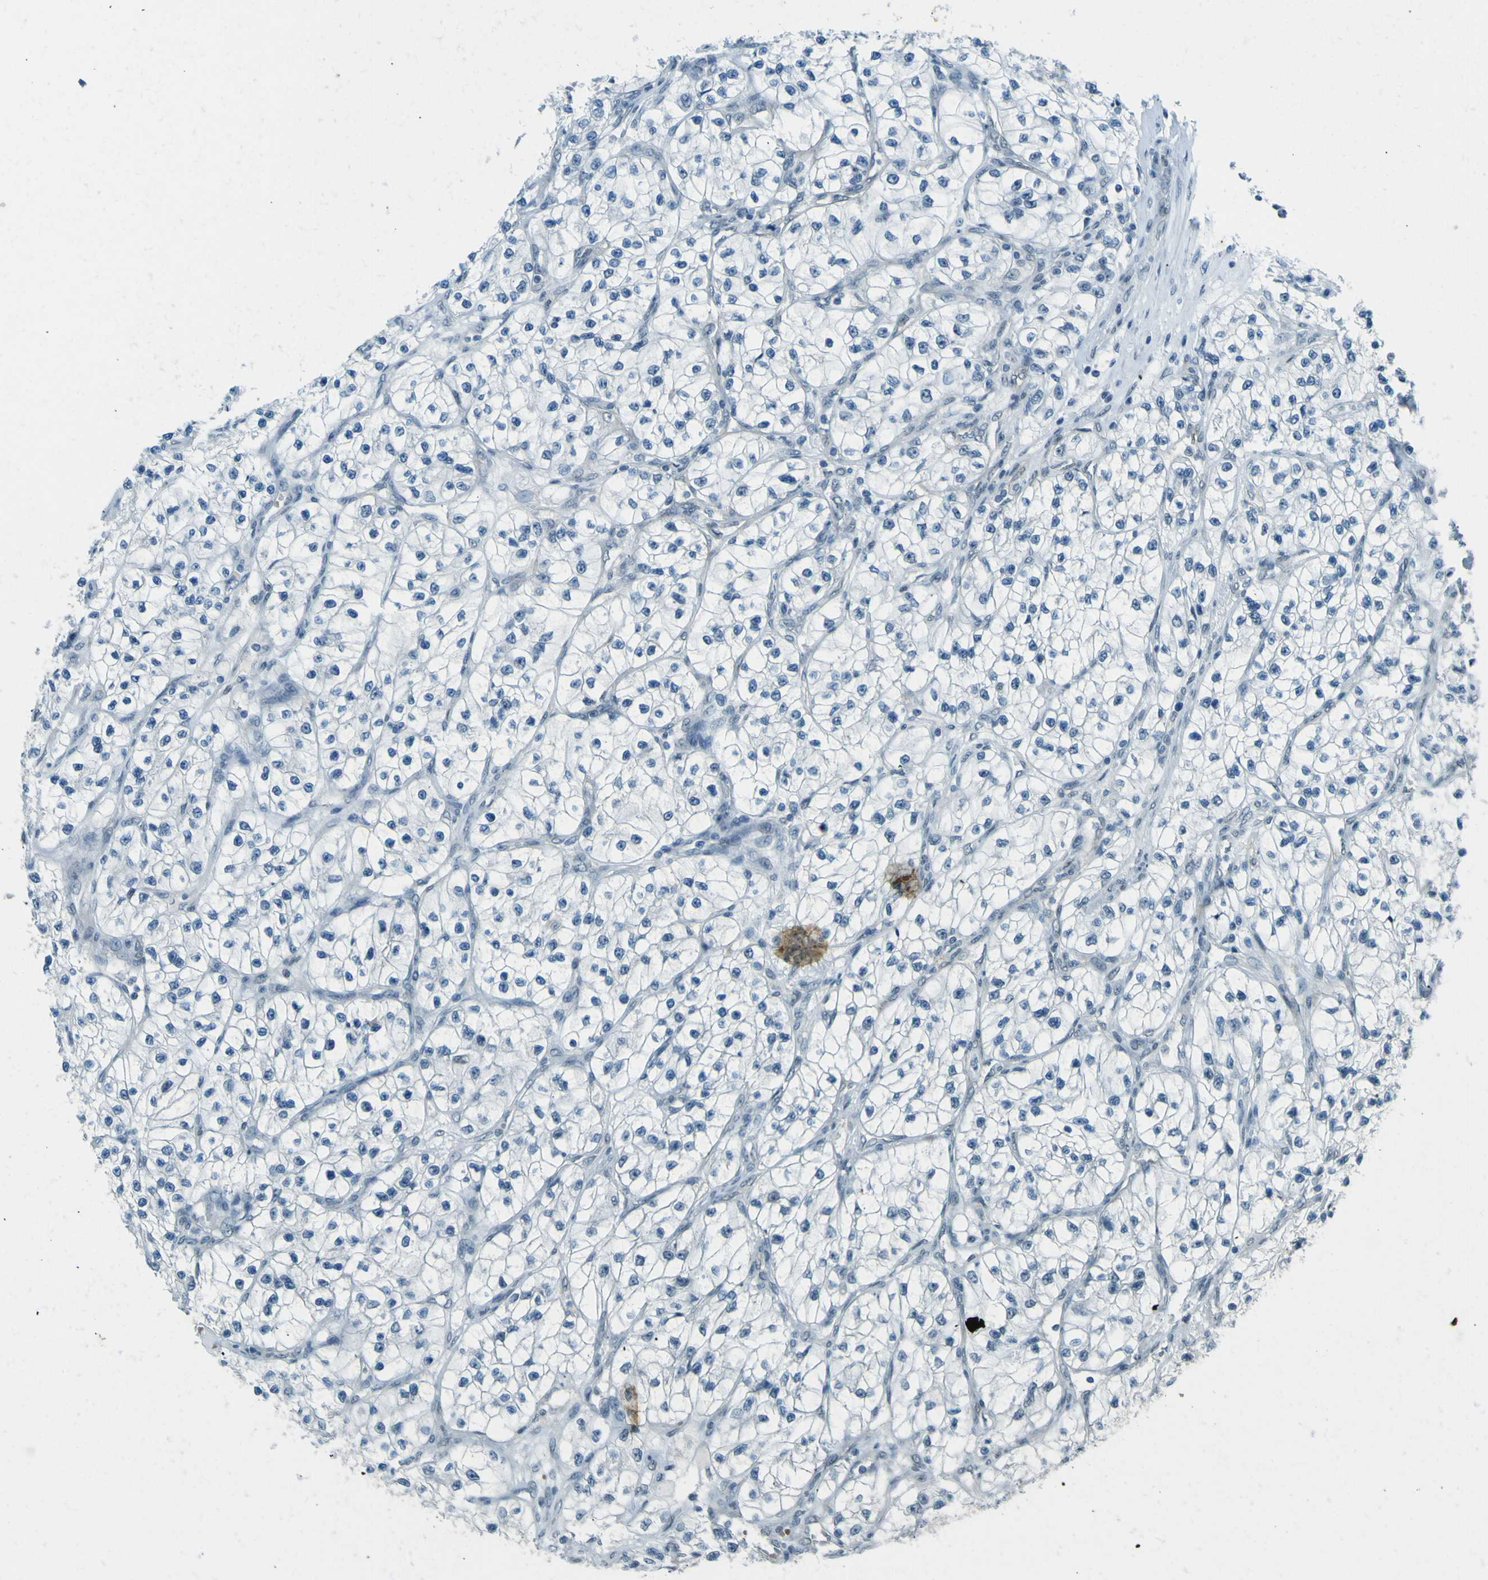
{"staining": {"intensity": "negative", "quantity": "none", "location": "none"}, "tissue": "renal cancer", "cell_type": "Tumor cells", "image_type": "cancer", "snomed": [{"axis": "morphology", "description": "Adenocarcinoma, NOS"}, {"axis": "topography", "description": "Kidney"}], "caption": "Tumor cells are negative for brown protein staining in renal adenocarcinoma.", "gene": "CEBPG", "patient": {"sex": "female", "age": 57}}